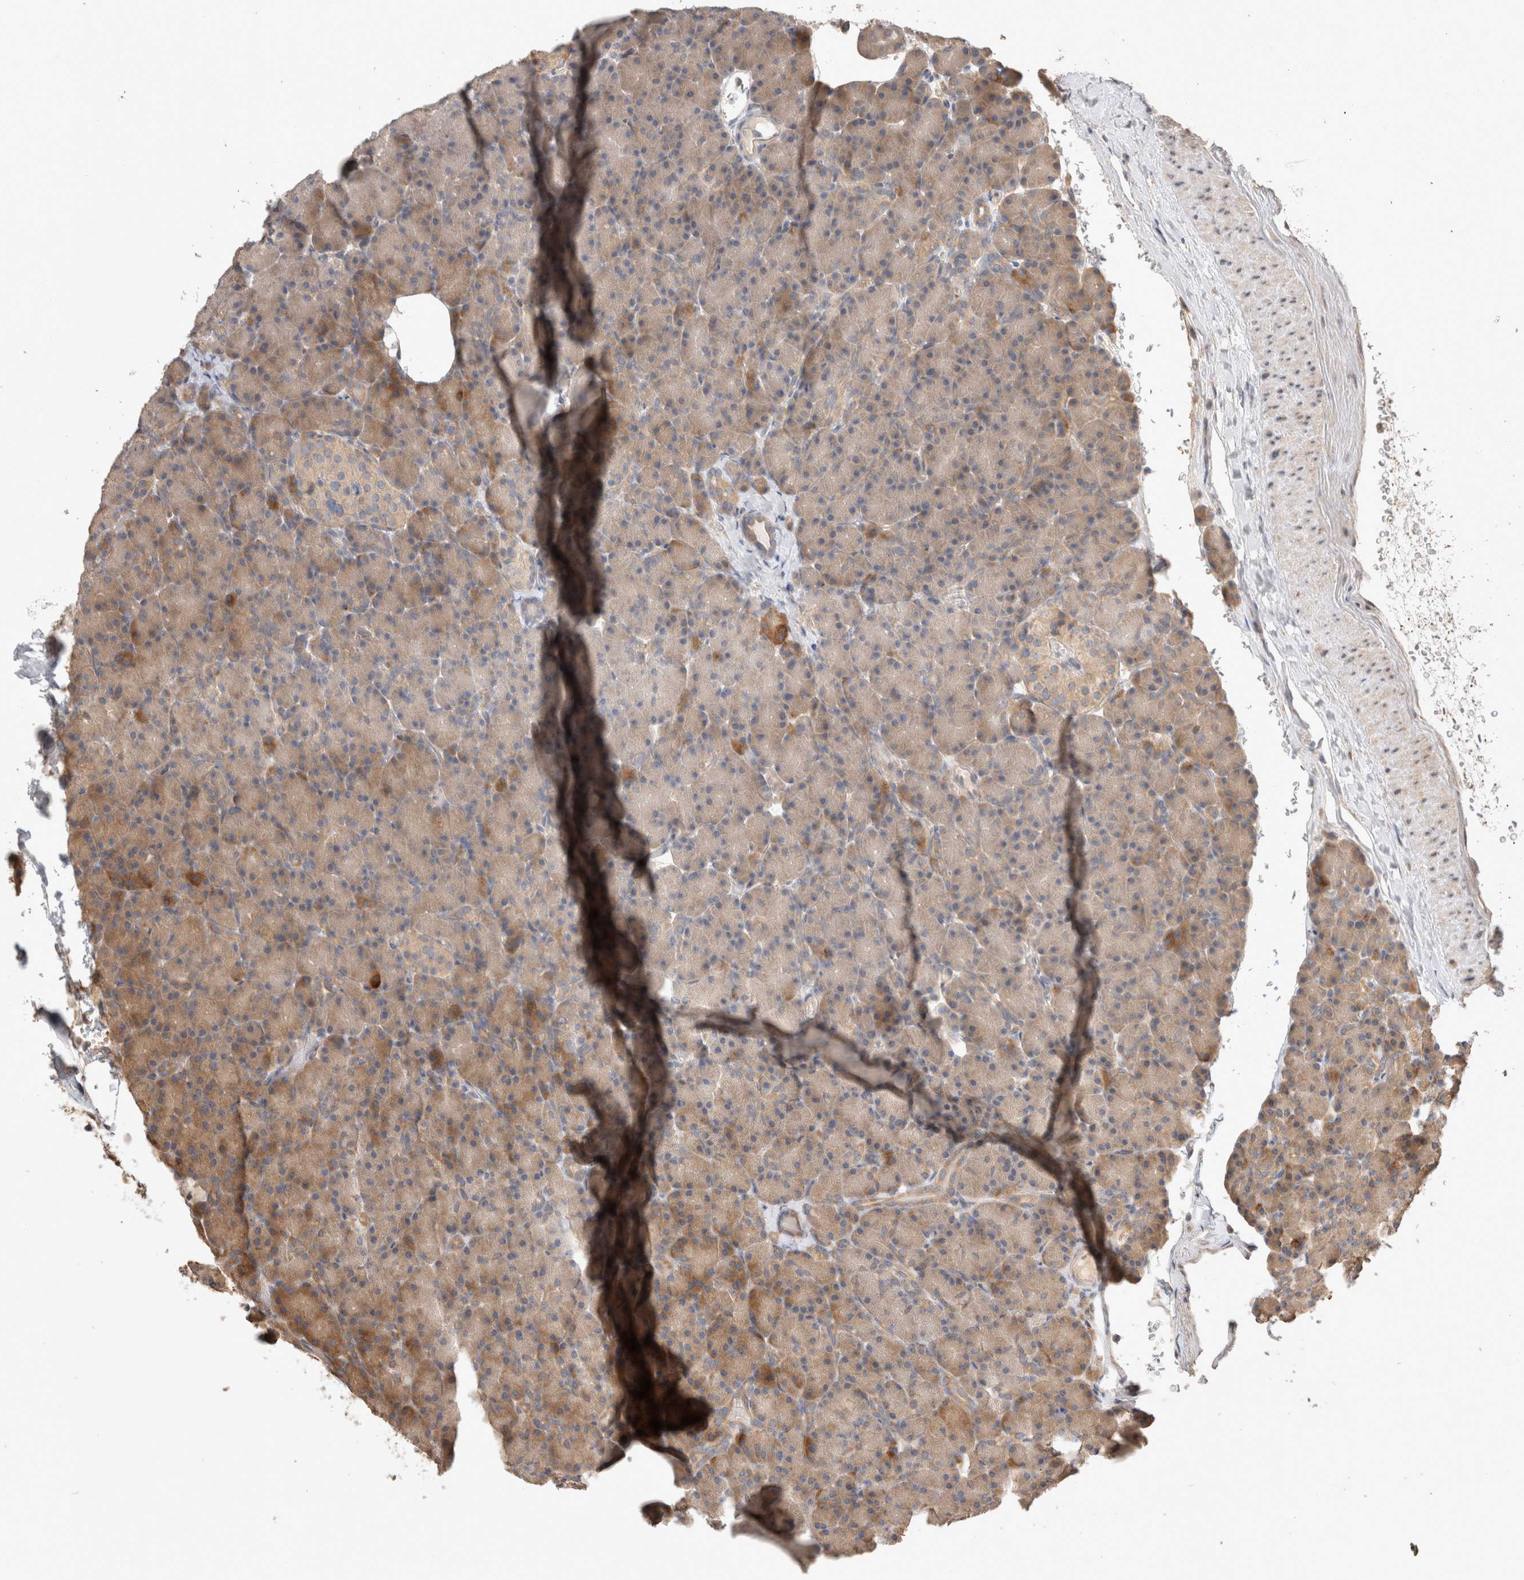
{"staining": {"intensity": "moderate", "quantity": "25%-75%", "location": "cytoplasmic/membranous"}, "tissue": "pancreas", "cell_type": "Exocrine glandular cells", "image_type": "normal", "snomed": [{"axis": "morphology", "description": "Normal tissue, NOS"}, {"axis": "topography", "description": "Pancreas"}], "caption": "IHC (DAB (3,3'-diaminobenzidine)) staining of benign pancreas exhibits moderate cytoplasmic/membranous protein expression in about 25%-75% of exocrine glandular cells. (IHC, brightfield microscopy, high magnification).", "gene": "HROB", "patient": {"sex": "female", "age": 43}}